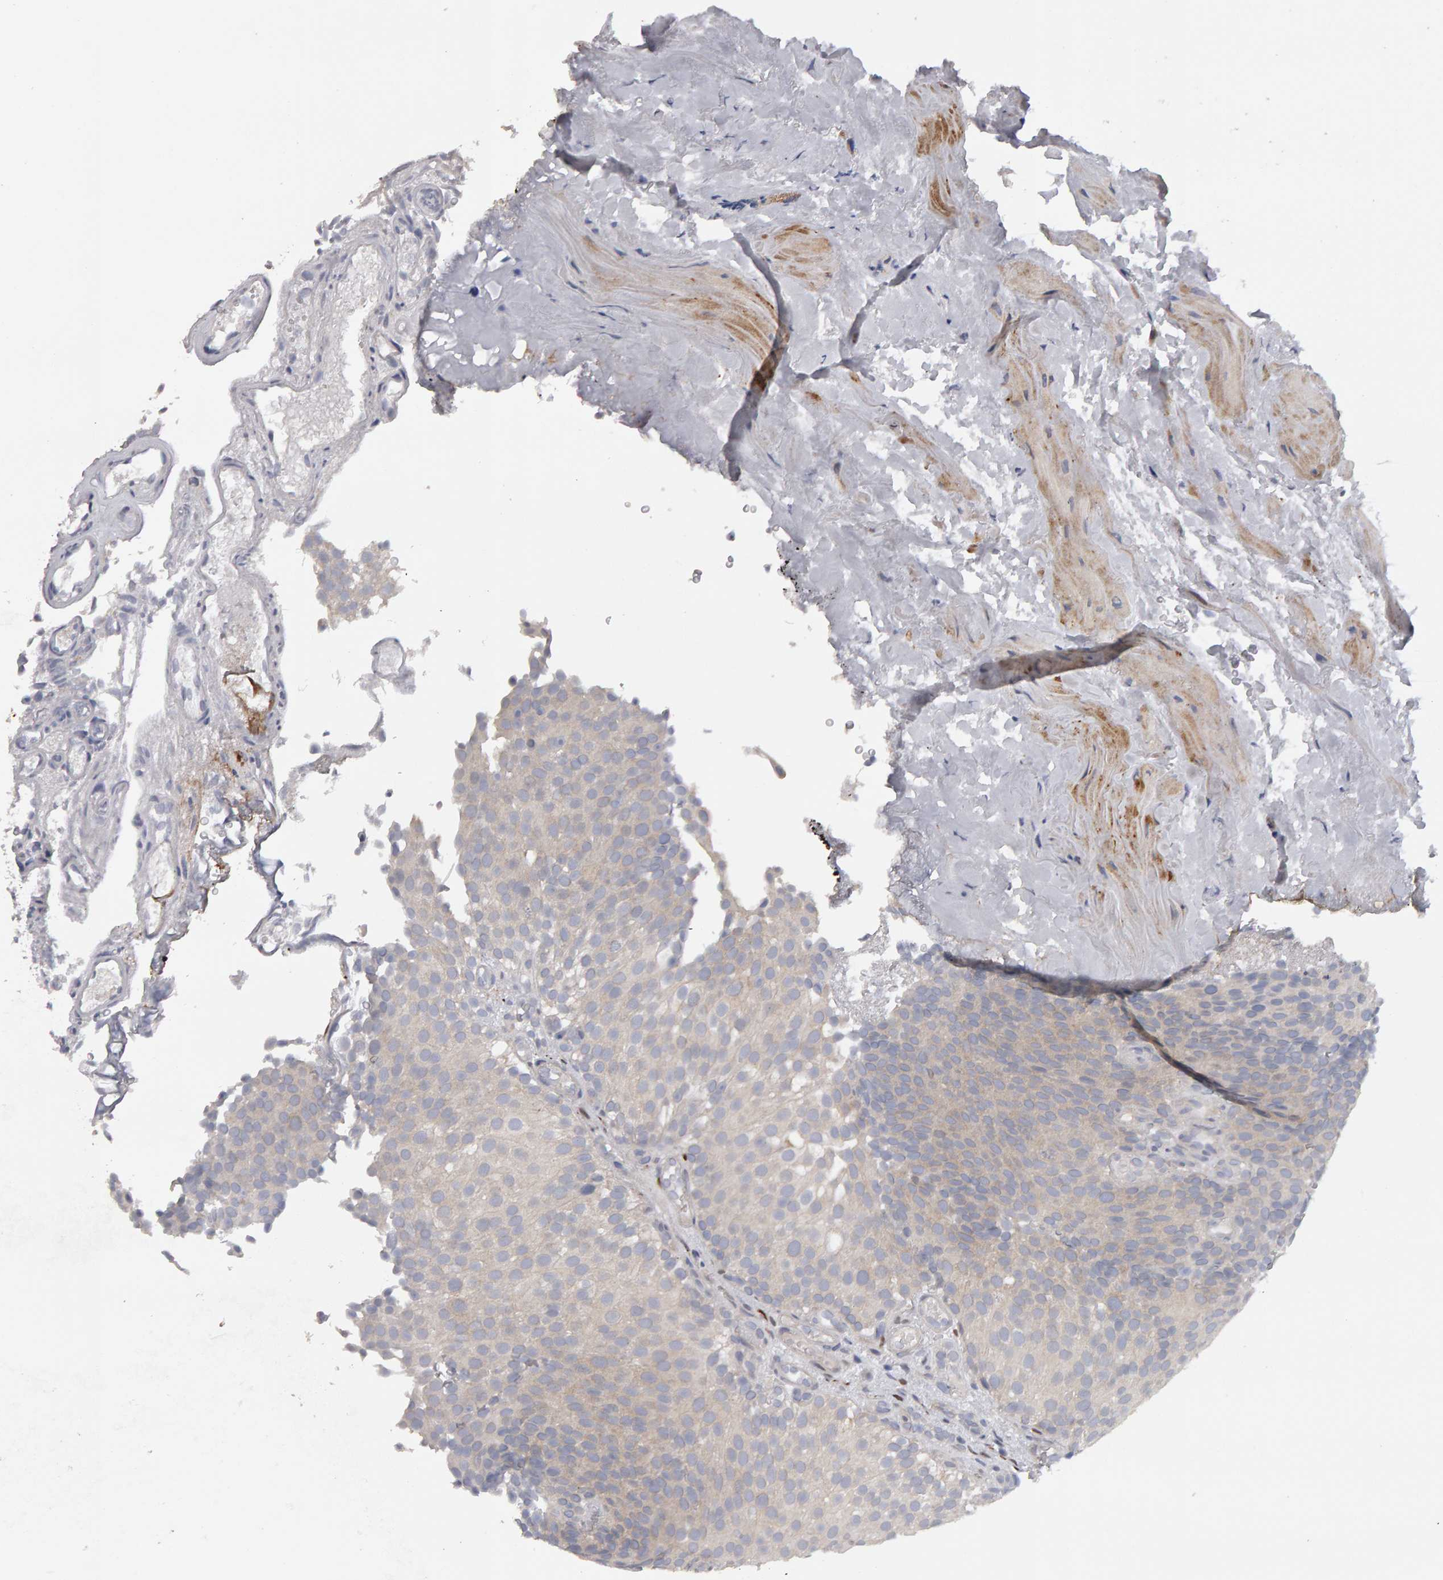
{"staining": {"intensity": "weak", "quantity": "<25%", "location": "cytoplasmic/membranous"}, "tissue": "urothelial cancer", "cell_type": "Tumor cells", "image_type": "cancer", "snomed": [{"axis": "morphology", "description": "Urothelial carcinoma, Low grade"}, {"axis": "topography", "description": "Urinary bladder"}], "caption": "There is no significant expression in tumor cells of urothelial cancer.", "gene": "IPO8", "patient": {"sex": "male", "age": 78}}